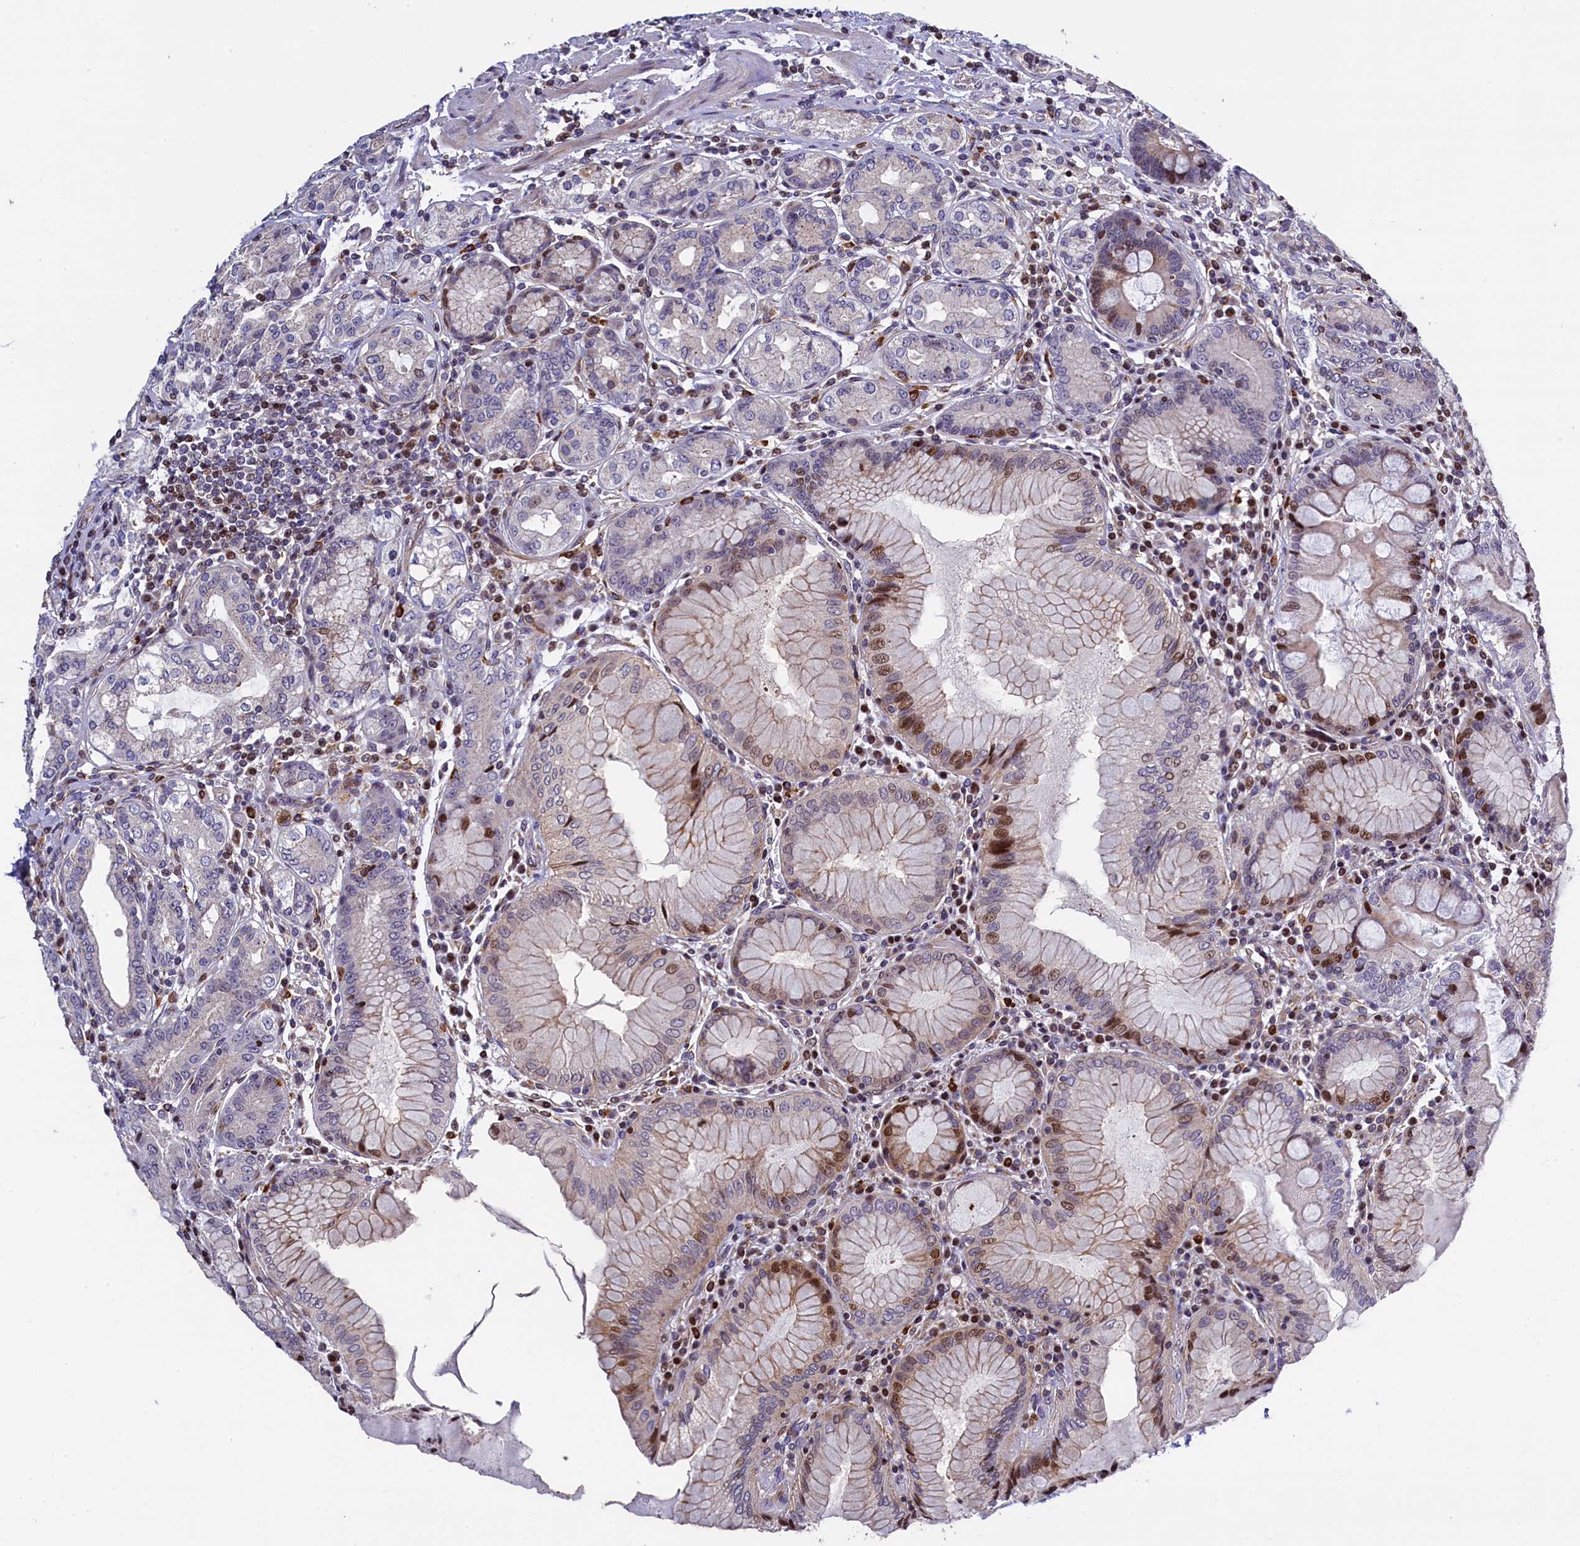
{"staining": {"intensity": "moderate", "quantity": "<25%", "location": "cytoplasmic/membranous,nuclear"}, "tissue": "stomach", "cell_type": "Glandular cells", "image_type": "normal", "snomed": [{"axis": "morphology", "description": "Normal tissue, NOS"}, {"axis": "topography", "description": "Stomach, upper"}, {"axis": "topography", "description": "Stomach, lower"}], "caption": "Immunohistochemistry (IHC) (DAB (3,3'-diaminobenzidine)) staining of unremarkable human stomach reveals moderate cytoplasmic/membranous,nuclear protein expression in approximately <25% of glandular cells.", "gene": "TGDS", "patient": {"sex": "female", "age": 76}}